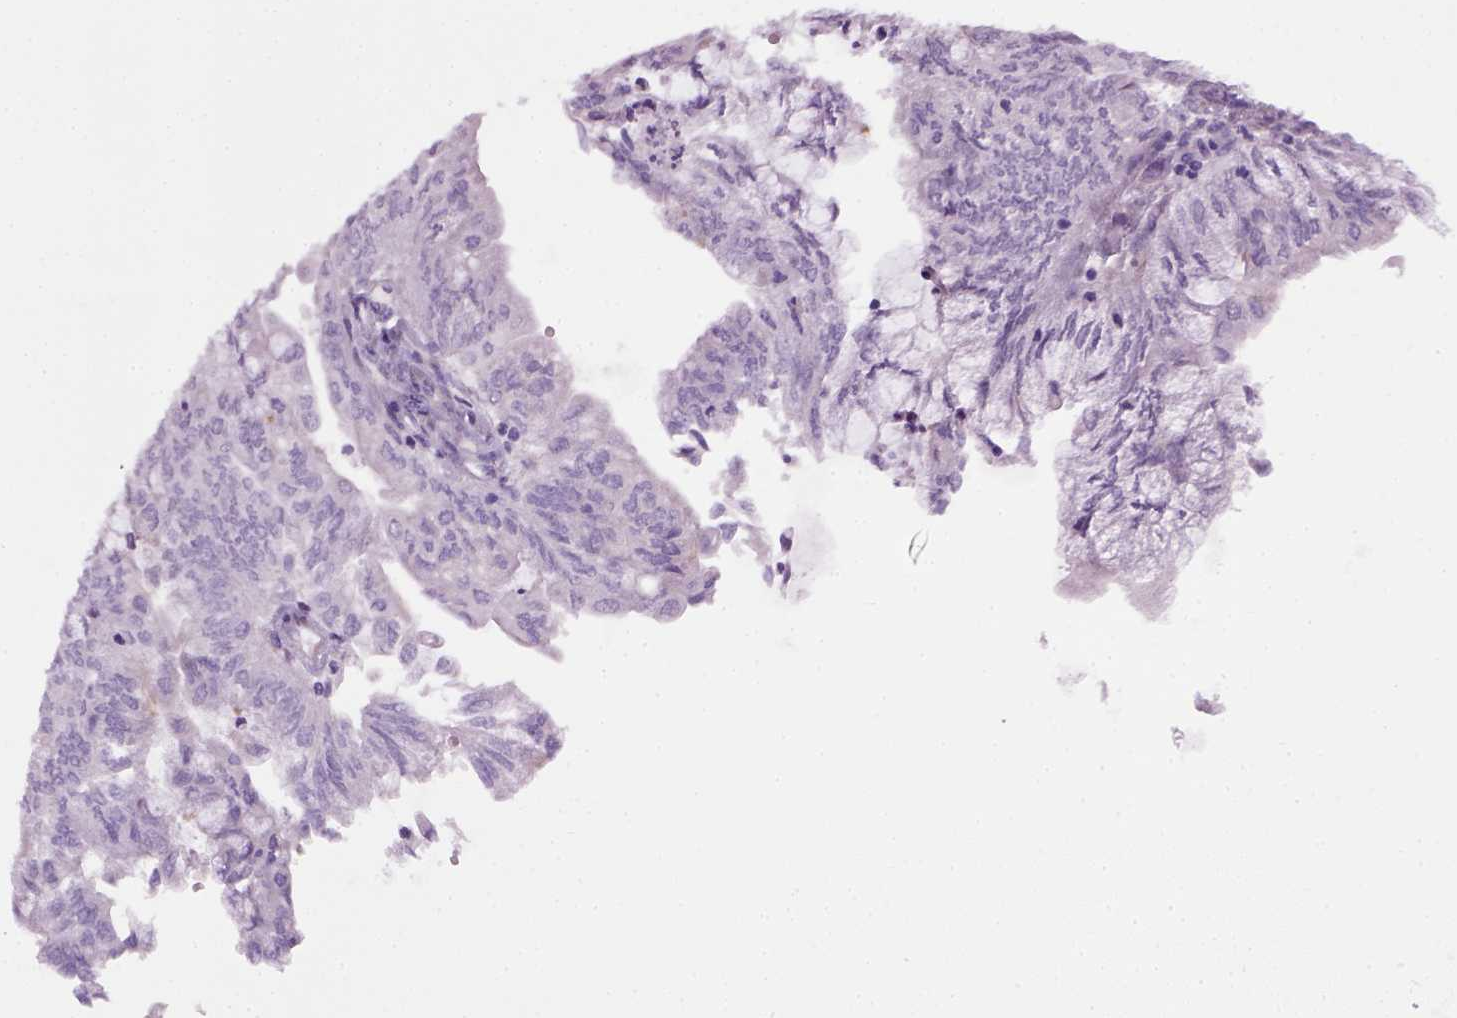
{"staining": {"intensity": "negative", "quantity": "none", "location": "none"}, "tissue": "endometrial cancer", "cell_type": "Tumor cells", "image_type": "cancer", "snomed": [{"axis": "morphology", "description": "Adenocarcinoma, NOS"}, {"axis": "topography", "description": "Endometrium"}], "caption": "This is an immunohistochemistry histopathology image of human endometrial adenocarcinoma. There is no positivity in tumor cells.", "gene": "FAM161A", "patient": {"sex": "female", "age": 59}}